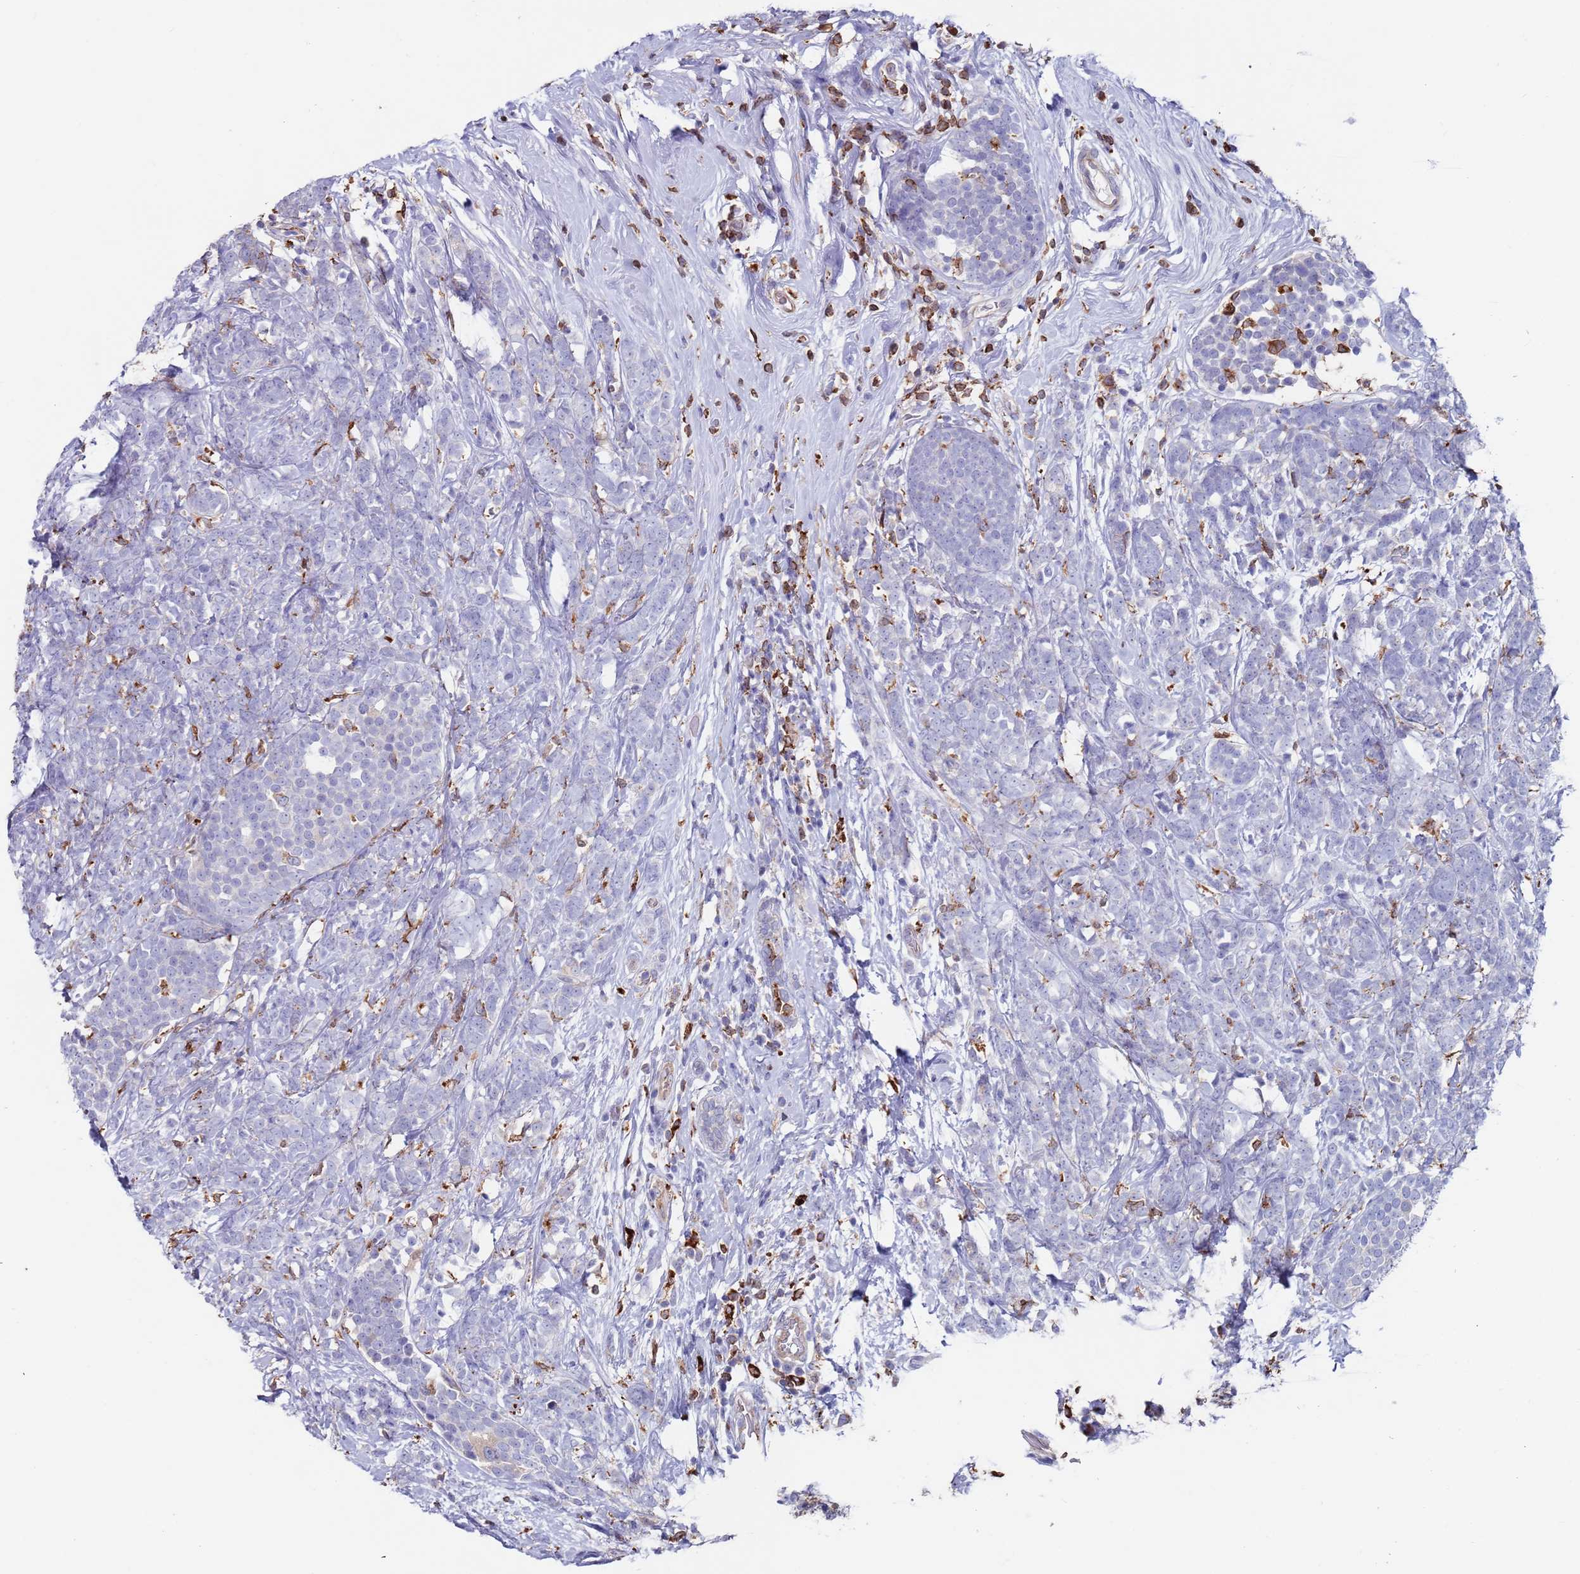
{"staining": {"intensity": "negative", "quantity": "none", "location": "none"}, "tissue": "breast cancer", "cell_type": "Tumor cells", "image_type": "cancer", "snomed": [{"axis": "morphology", "description": "Lobular carcinoma"}, {"axis": "topography", "description": "Breast"}], "caption": "Tumor cells are negative for protein expression in human breast lobular carcinoma. (DAB (3,3'-diaminobenzidine) immunohistochemistry (IHC), high magnification).", "gene": "GREB1L", "patient": {"sex": "female", "age": 58}}